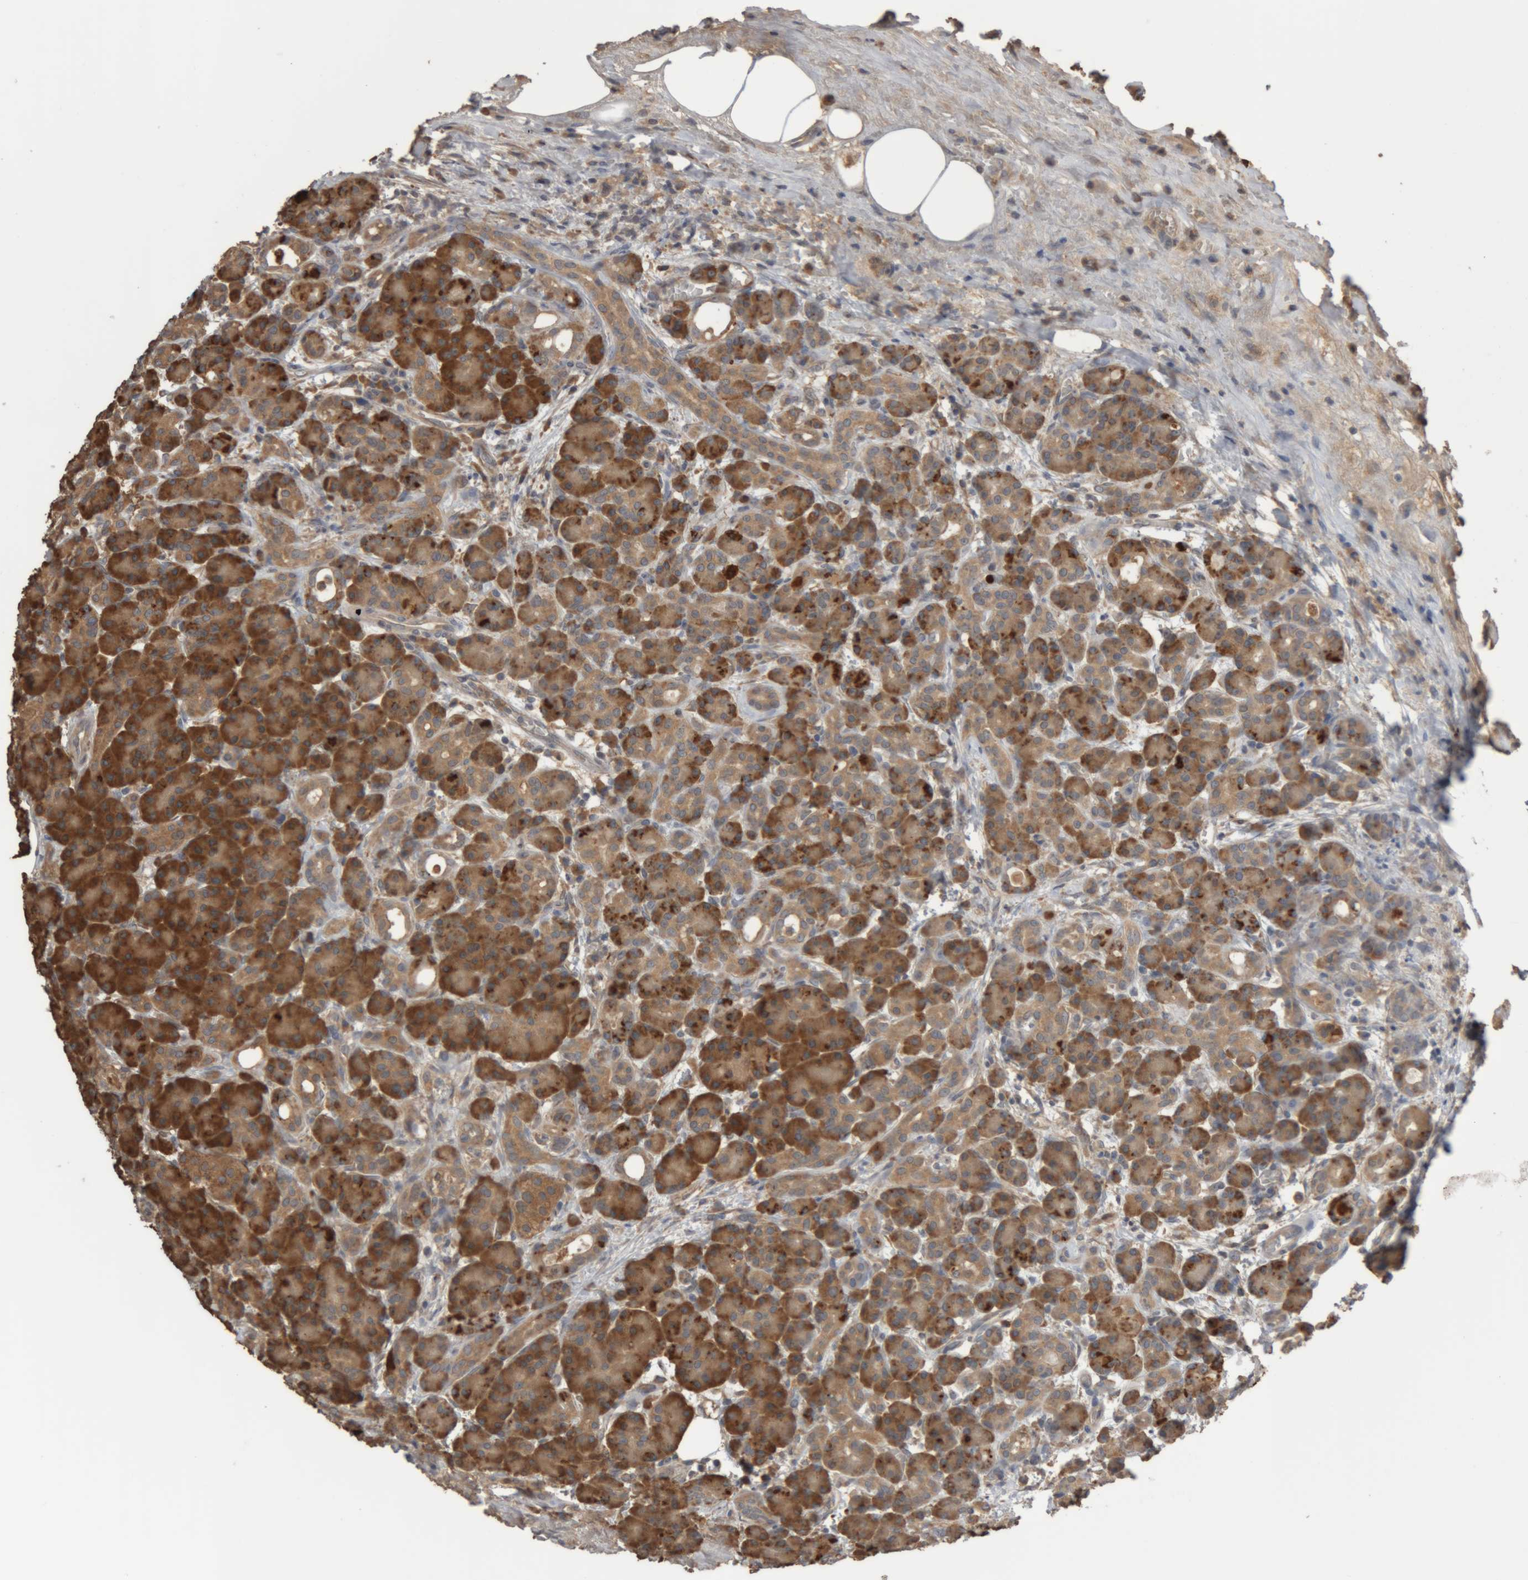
{"staining": {"intensity": "strong", "quantity": ">75%", "location": "cytoplasmic/membranous"}, "tissue": "pancreas", "cell_type": "Exocrine glandular cells", "image_type": "normal", "snomed": [{"axis": "morphology", "description": "Normal tissue, NOS"}, {"axis": "topography", "description": "Pancreas"}], "caption": "Benign pancreas shows strong cytoplasmic/membranous positivity in approximately >75% of exocrine glandular cells The staining was performed using DAB to visualize the protein expression in brown, while the nuclei were stained in blue with hematoxylin (Magnification: 20x)..", "gene": "TMED7", "patient": {"sex": "male", "age": 63}}